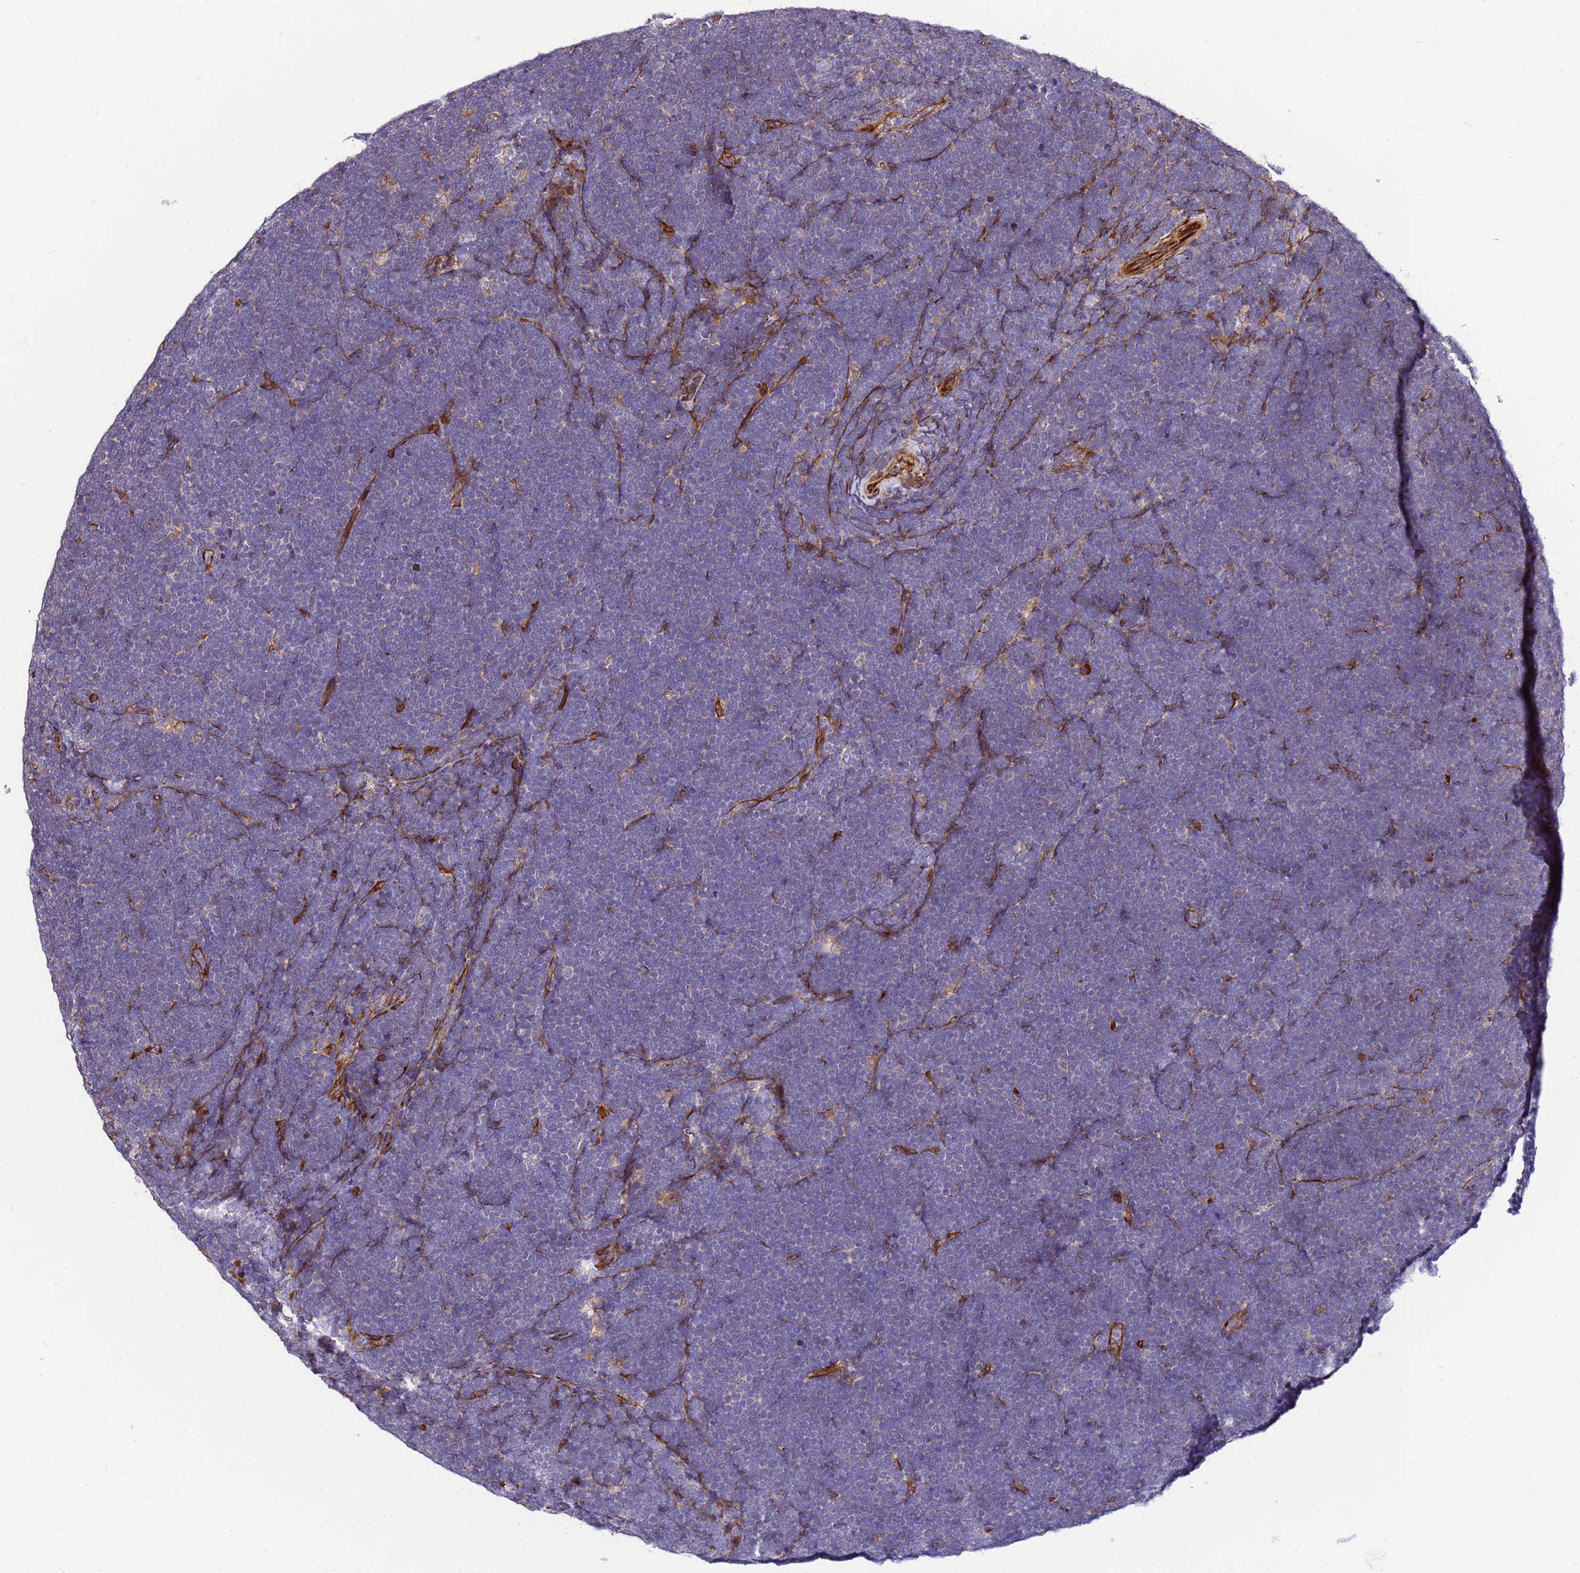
{"staining": {"intensity": "negative", "quantity": "none", "location": "none"}, "tissue": "lymphoma", "cell_type": "Tumor cells", "image_type": "cancer", "snomed": [{"axis": "morphology", "description": "Malignant lymphoma, non-Hodgkin's type, High grade"}, {"axis": "topography", "description": "Lymph node"}], "caption": "Tumor cells are negative for brown protein staining in high-grade malignant lymphoma, non-Hodgkin's type.", "gene": "WWC2", "patient": {"sex": "male", "age": 13}}